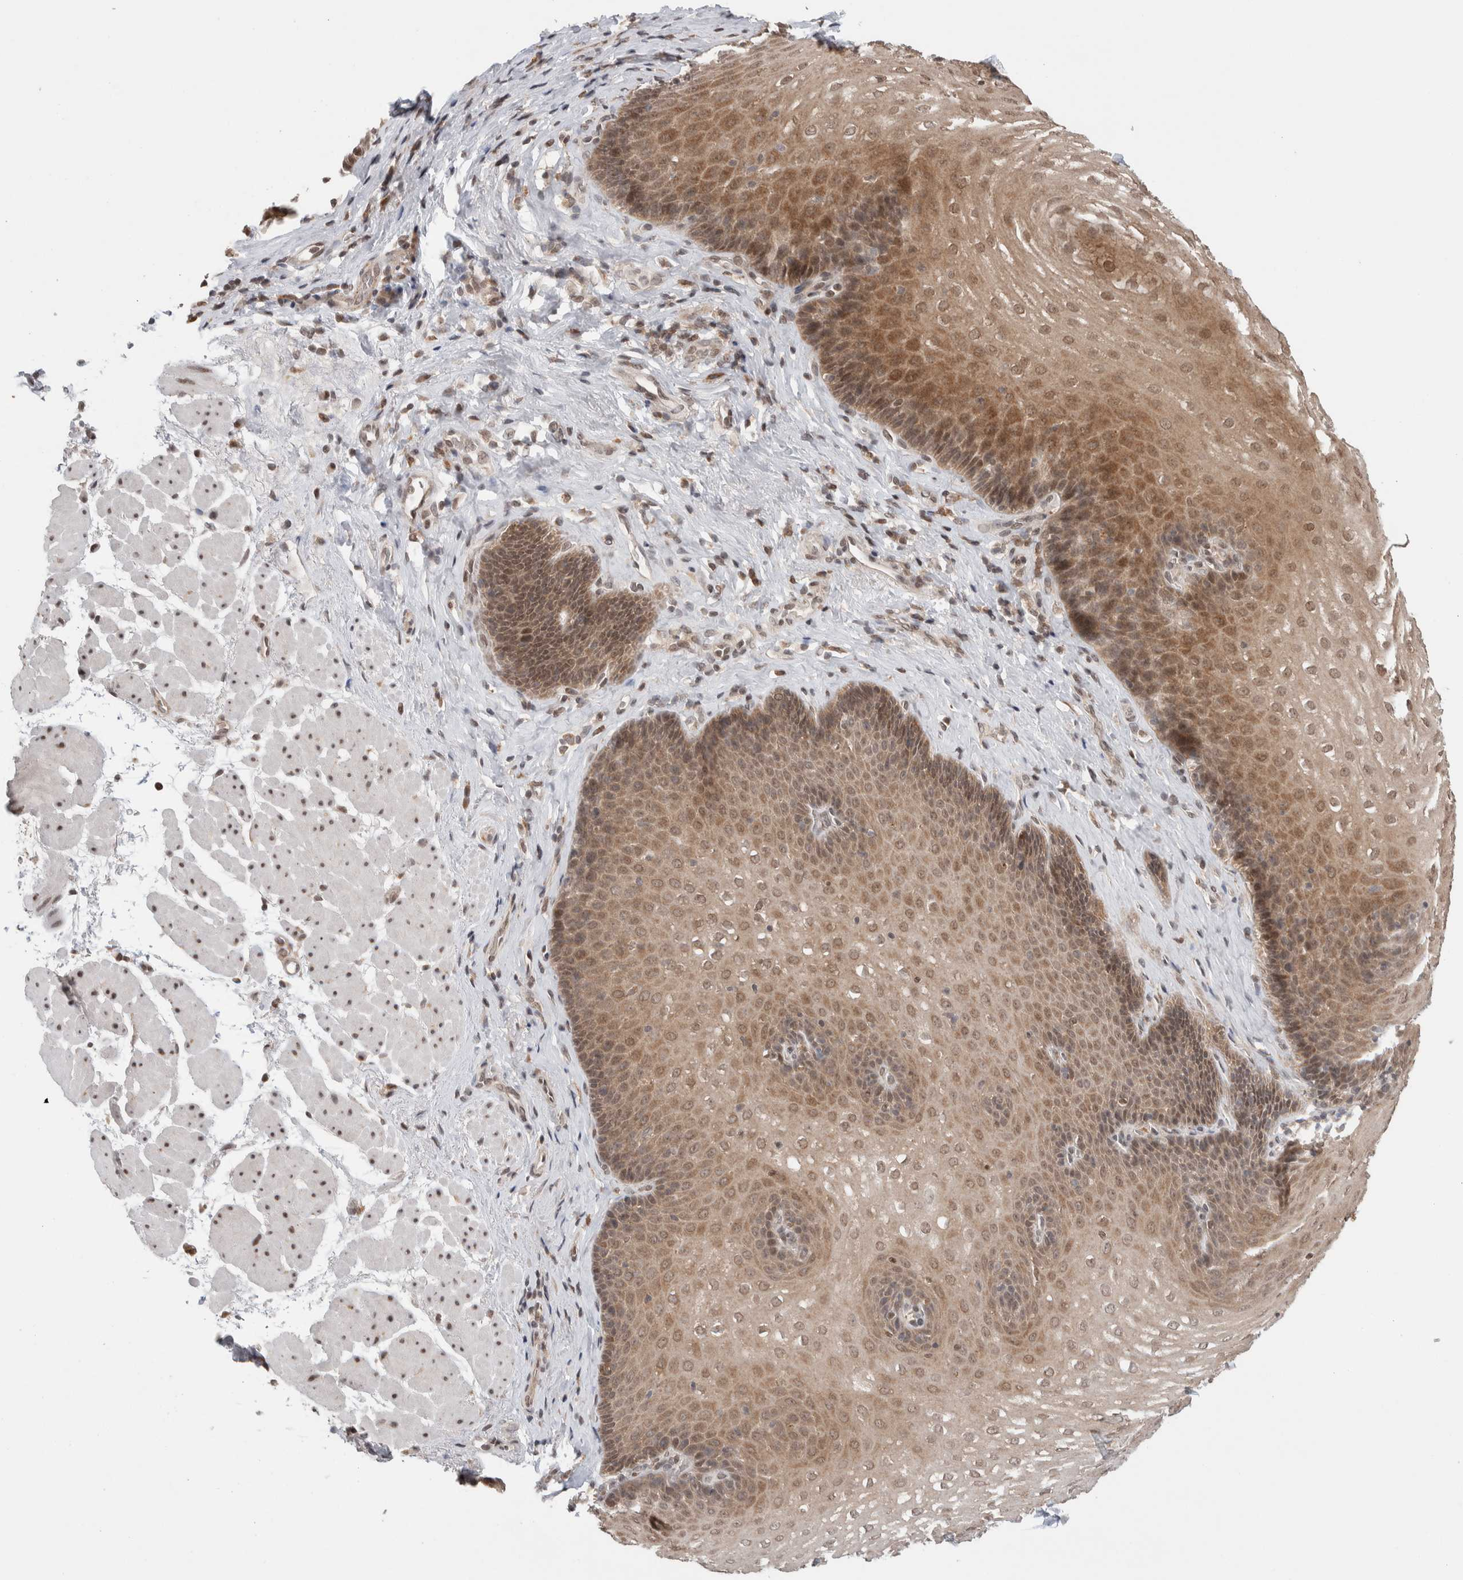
{"staining": {"intensity": "moderate", "quantity": "25%-75%", "location": "cytoplasmic/membranous,nuclear"}, "tissue": "esophagus", "cell_type": "Squamous epithelial cells", "image_type": "normal", "snomed": [{"axis": "morphology", "description": "Normal tissue, NOS"}, {"axis": "topography", "description": "Esophagus"}], "caption": "The image demonstrates a brown stain indicating the presence of a protein in the cytoplasmic/membranous,nuclear of squamous epithelial cells in esophagus. The protein is stained brown, and the nuclei are stained in blue (DAB IHC with brightfield microscopy, high magnification).", "gene": "KCNK1", "patient": {"sex": "female", "age": 66}}